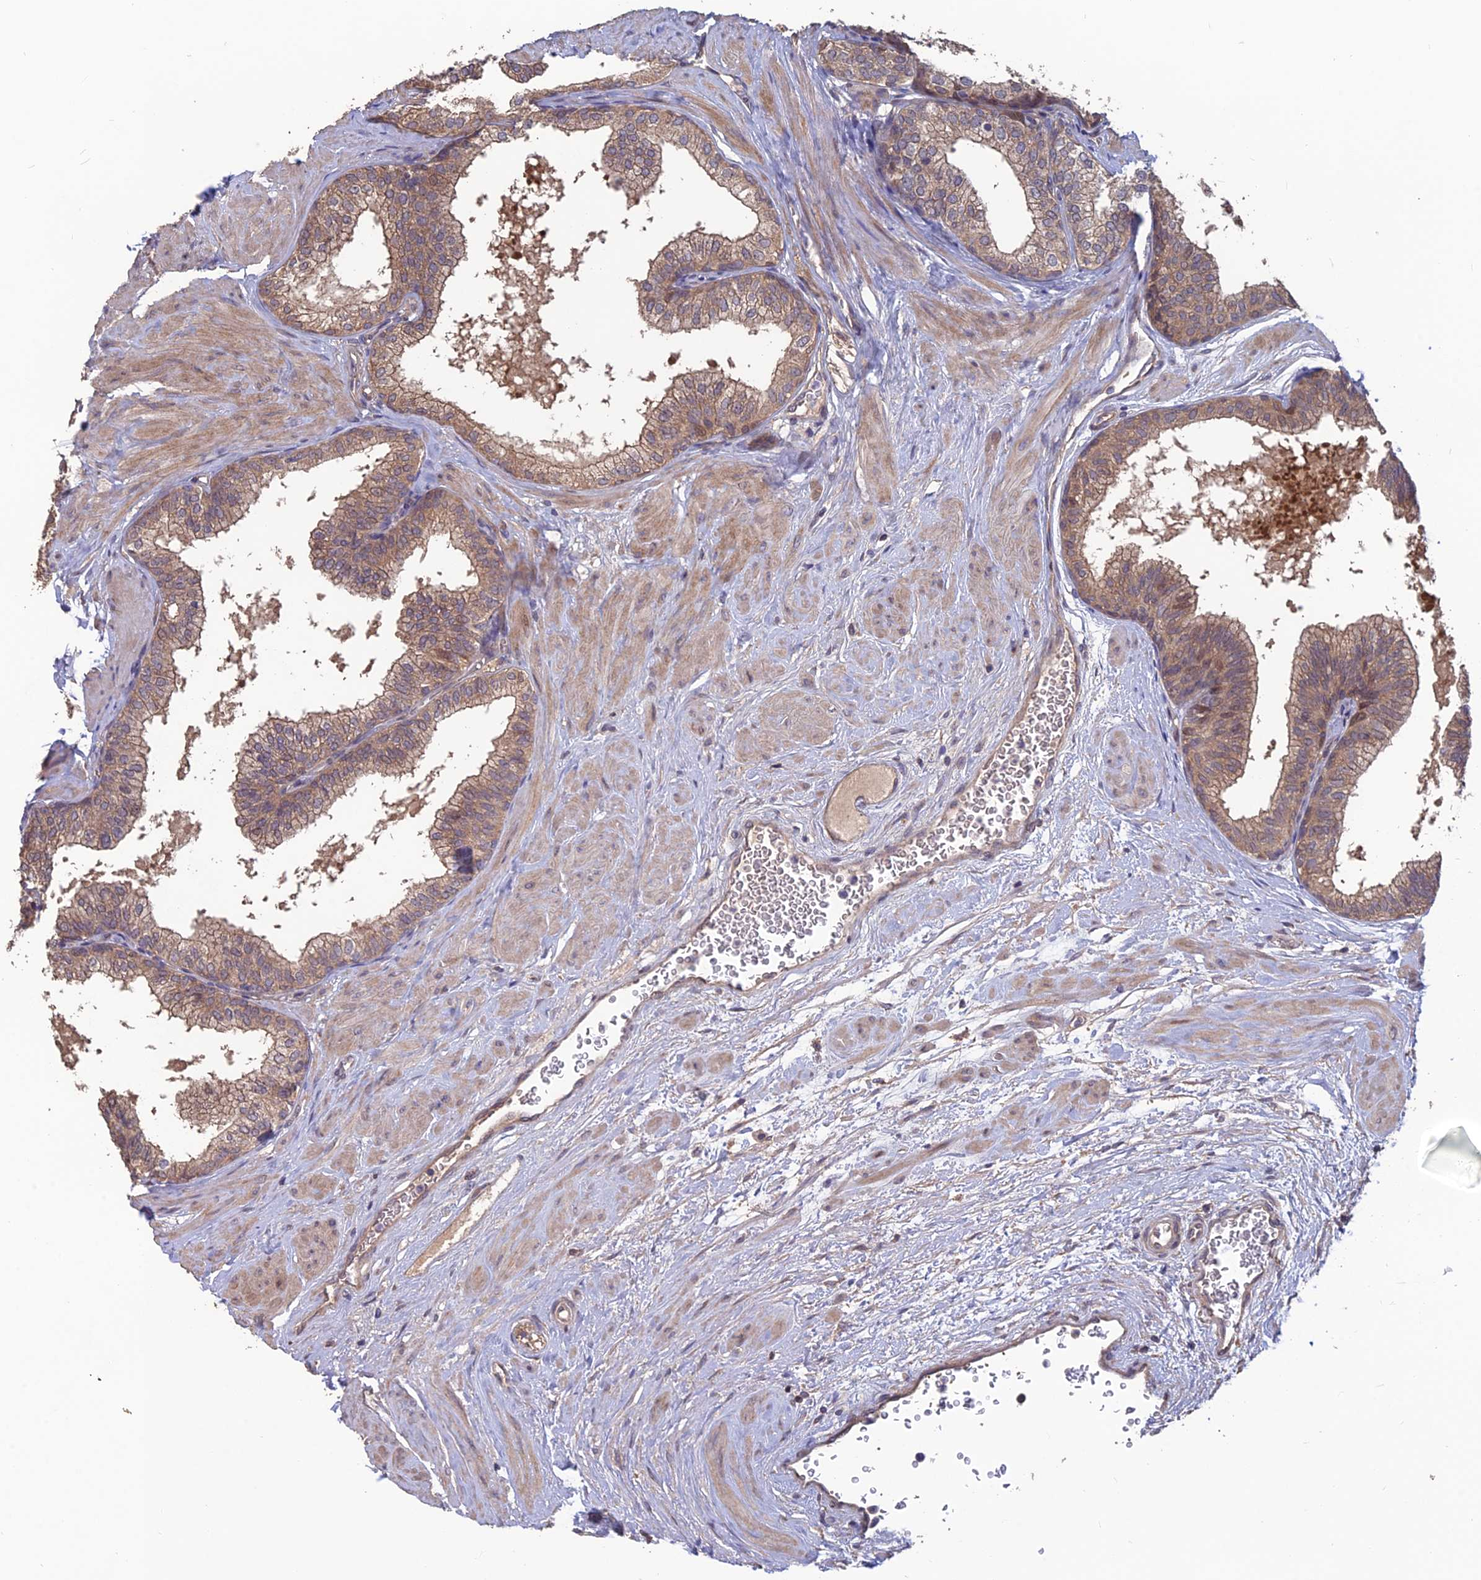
{"staining": {"intensity": "moderate", "quantity": ">75%", "location": "cytoplasmic/membranous"}, "tissue": "prostate", "cell_type": "Glandular cells", "image_type": "normal", "snomed": [{"axis": "morphology", "description": "Normal tissue, NOS"}, {"axis": "topography", "description": "Prostate"}], "caption": "Glandular cells display medium levels of moderate cytoplasmic/membranous expression in approximately >75% of cells in normal prostate.", "gene": "SHISA5", "patient": {"sex": "male", "age": 60}}